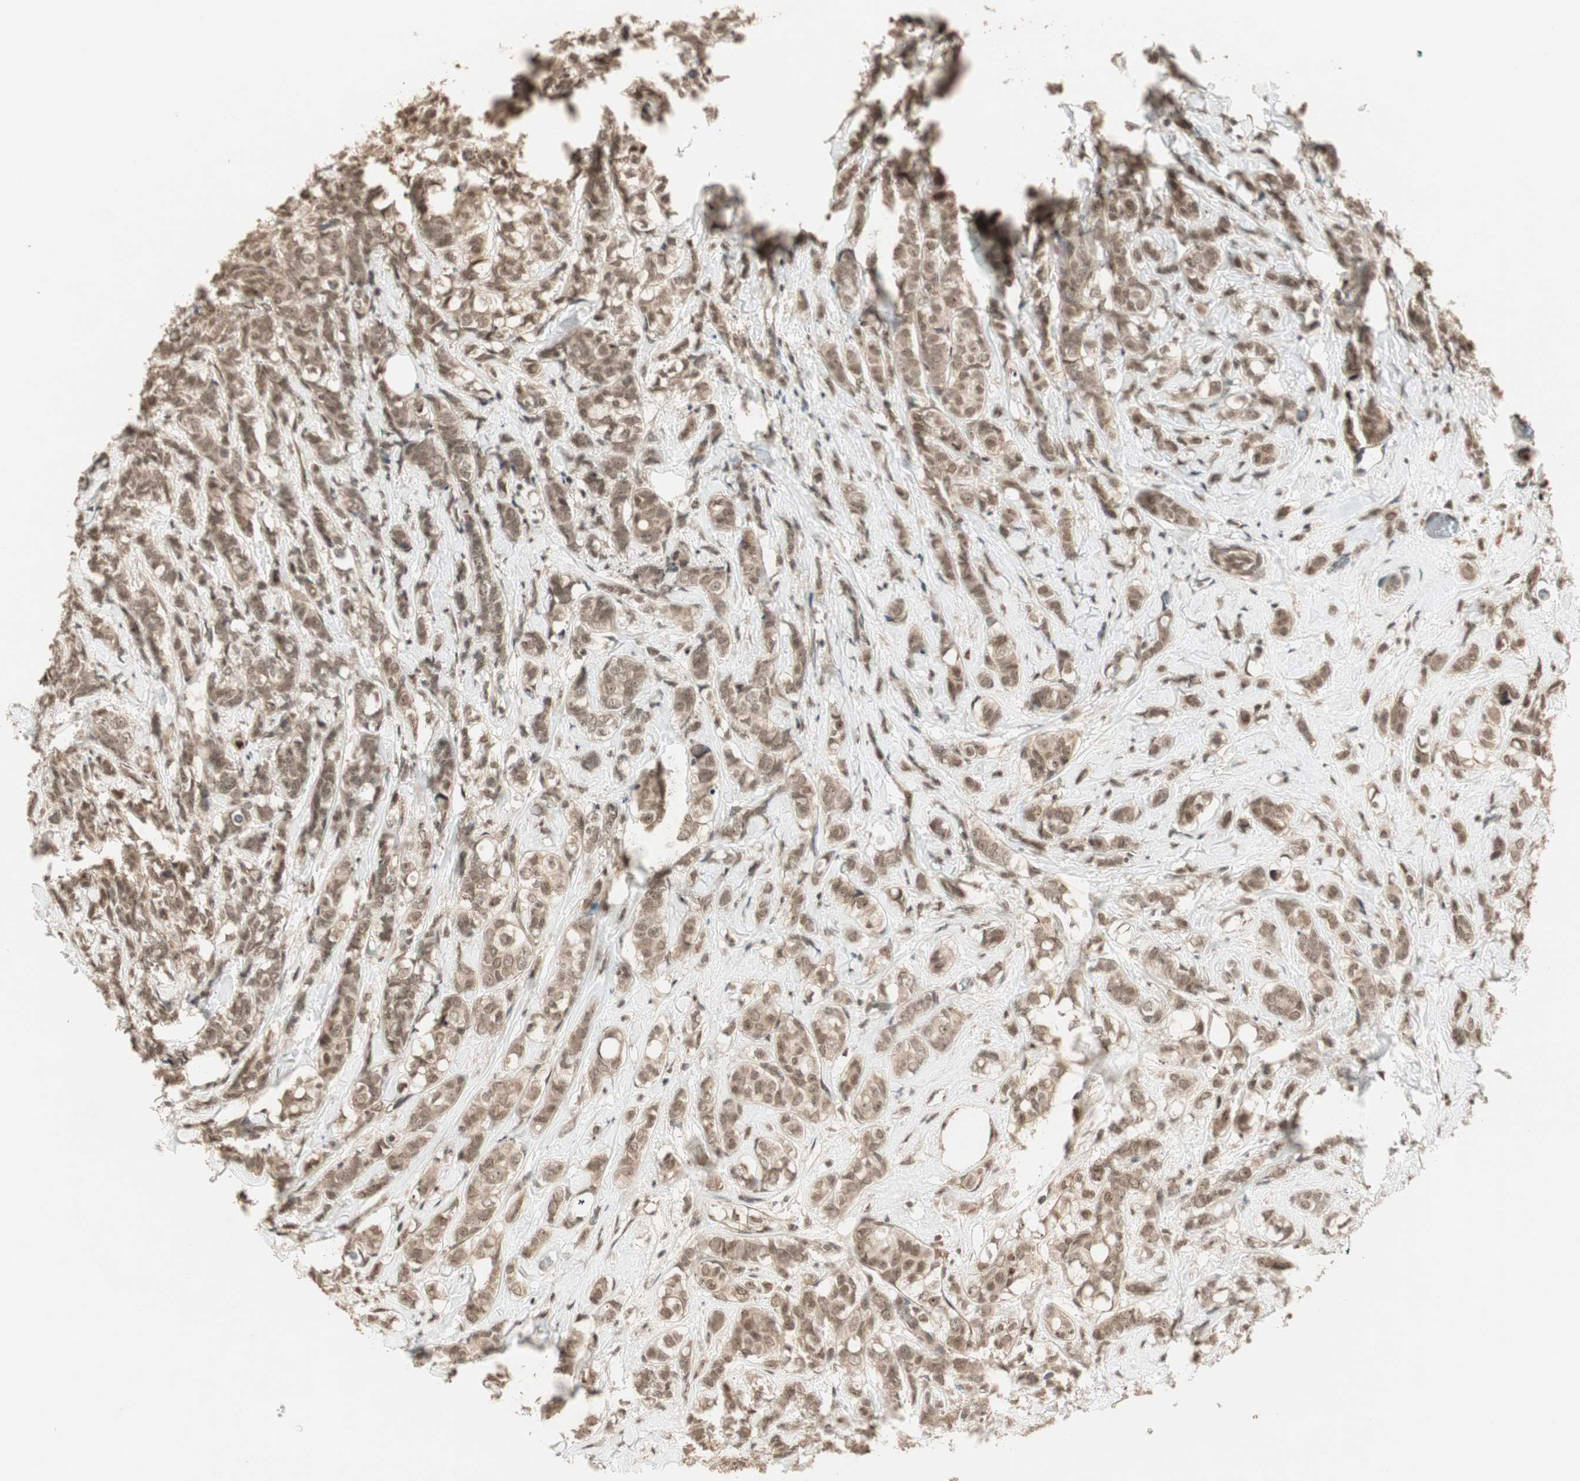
{"staining": {"intensity": "moderate", "quantity": ">75%", "location": "cytoplasmic/membranous,nuclear"}, "tissue": "breast cancer", "cell_type": "Tumor cells", "image_type": "cancer", "snomed": [{"axis": "morphology", "description": "Lobular carcinoma"}, {"axis": "topography", "description": "Breast"}], "caption": "This is a histology image of immunohistochemistry (IHC) staining of breast cancer (lobular carcinoma), which shows moderate positivity in the cytoplasmic/membranous and nuclear of tumor cells.", "gene": "ZSCAN31", "patient": {"sex": "female", "age": 60}}